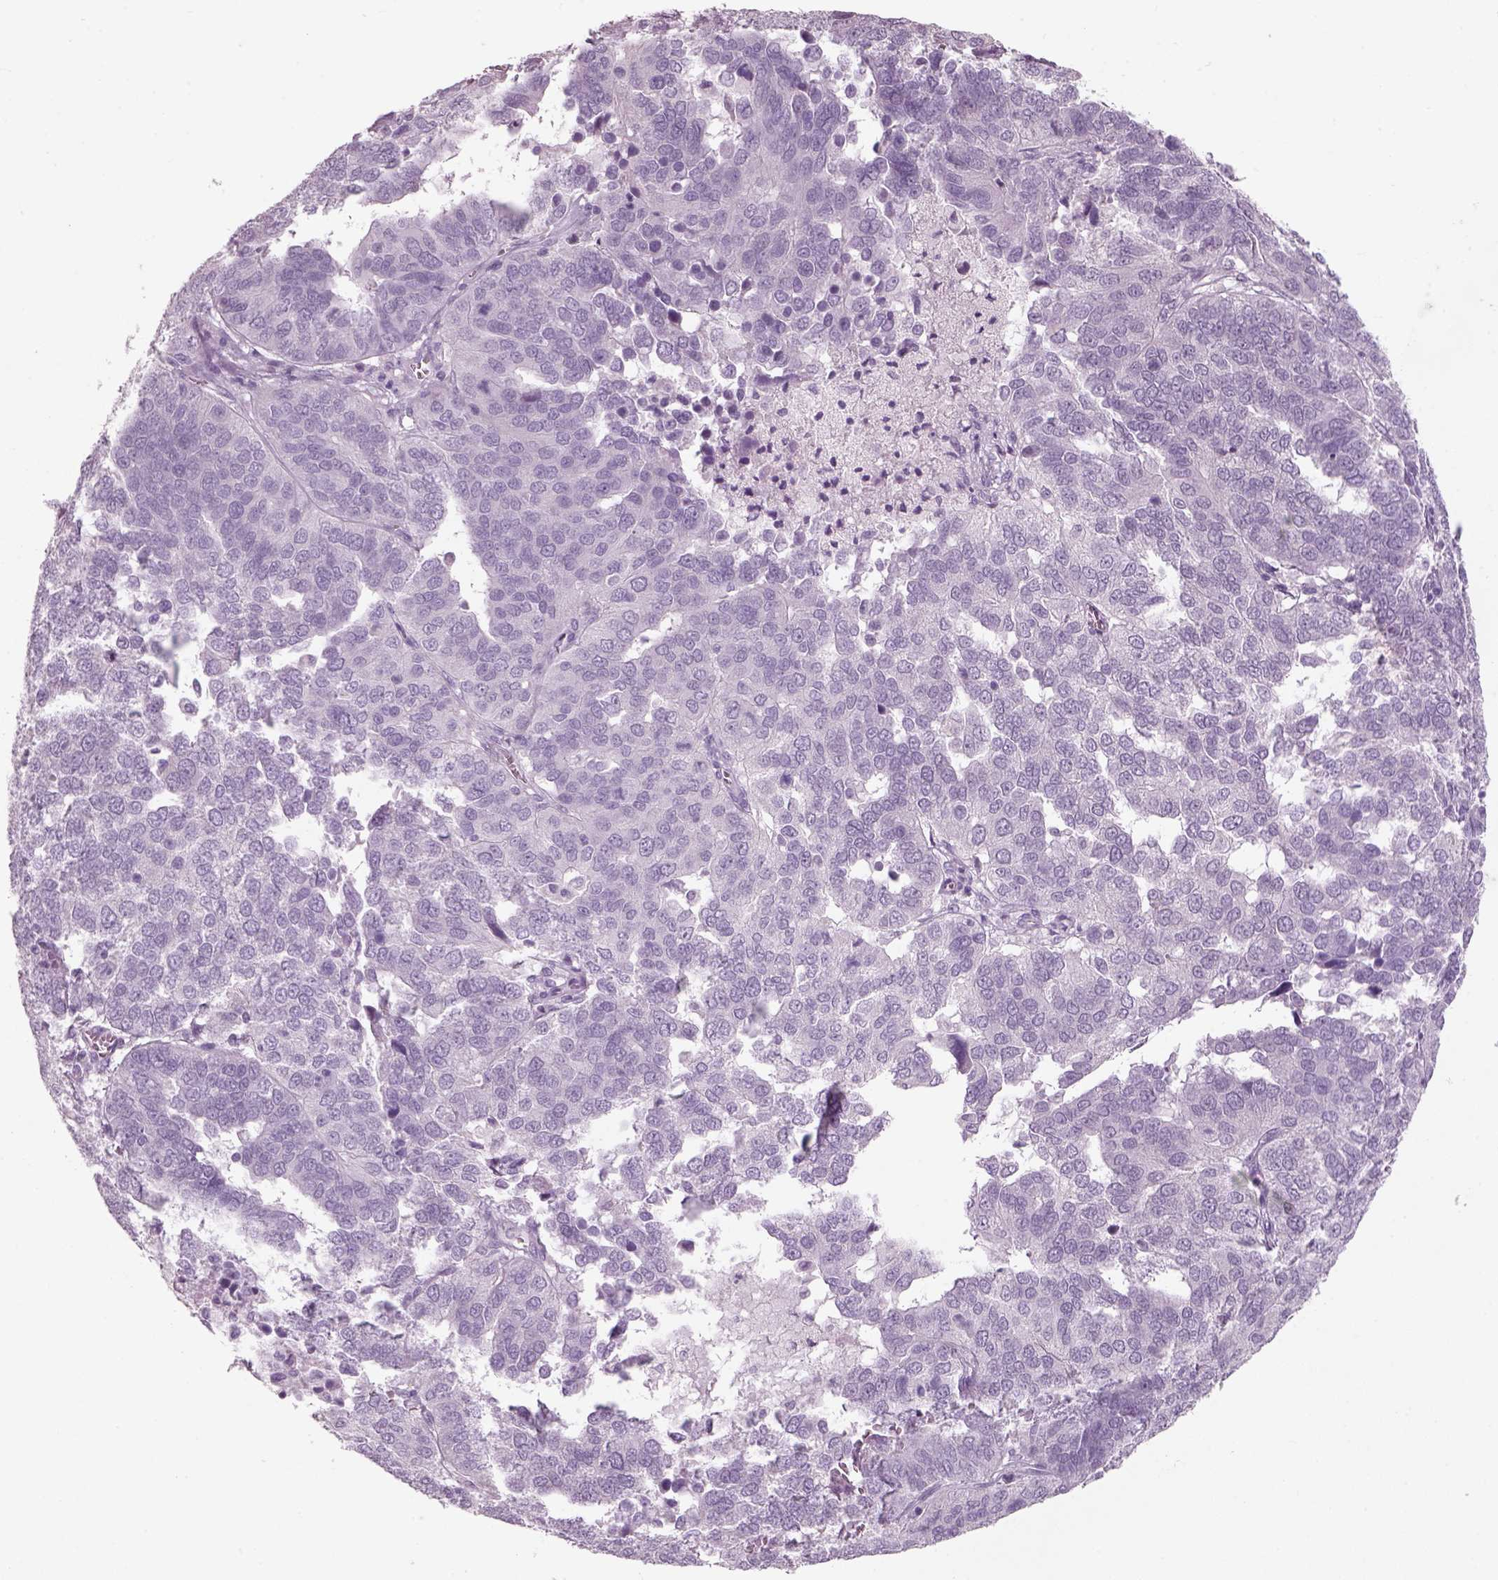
{"staining": {"intensity": "negative", "quantity": "none", "location": "none"}, "tissue": "ovarian cancer", "cell_type": "Tumor cells", "image_type": "cancer", "snomed": [{"axis": "morphology", "description": "Carcinoma, endometroid"}, {"axis": "topography", "description": "Soft tissue"}, {"axis": "topography", "description": "Ovary"}], "caption": "DAB (3,3'-diaminobenzidine) immunohistochemical staining of human ovarian endometroid carcinoma demonstrates no significant staining in tumor cells.", "gene": "SLC6A2", "patient": {"sex": "female", "age": 52}}